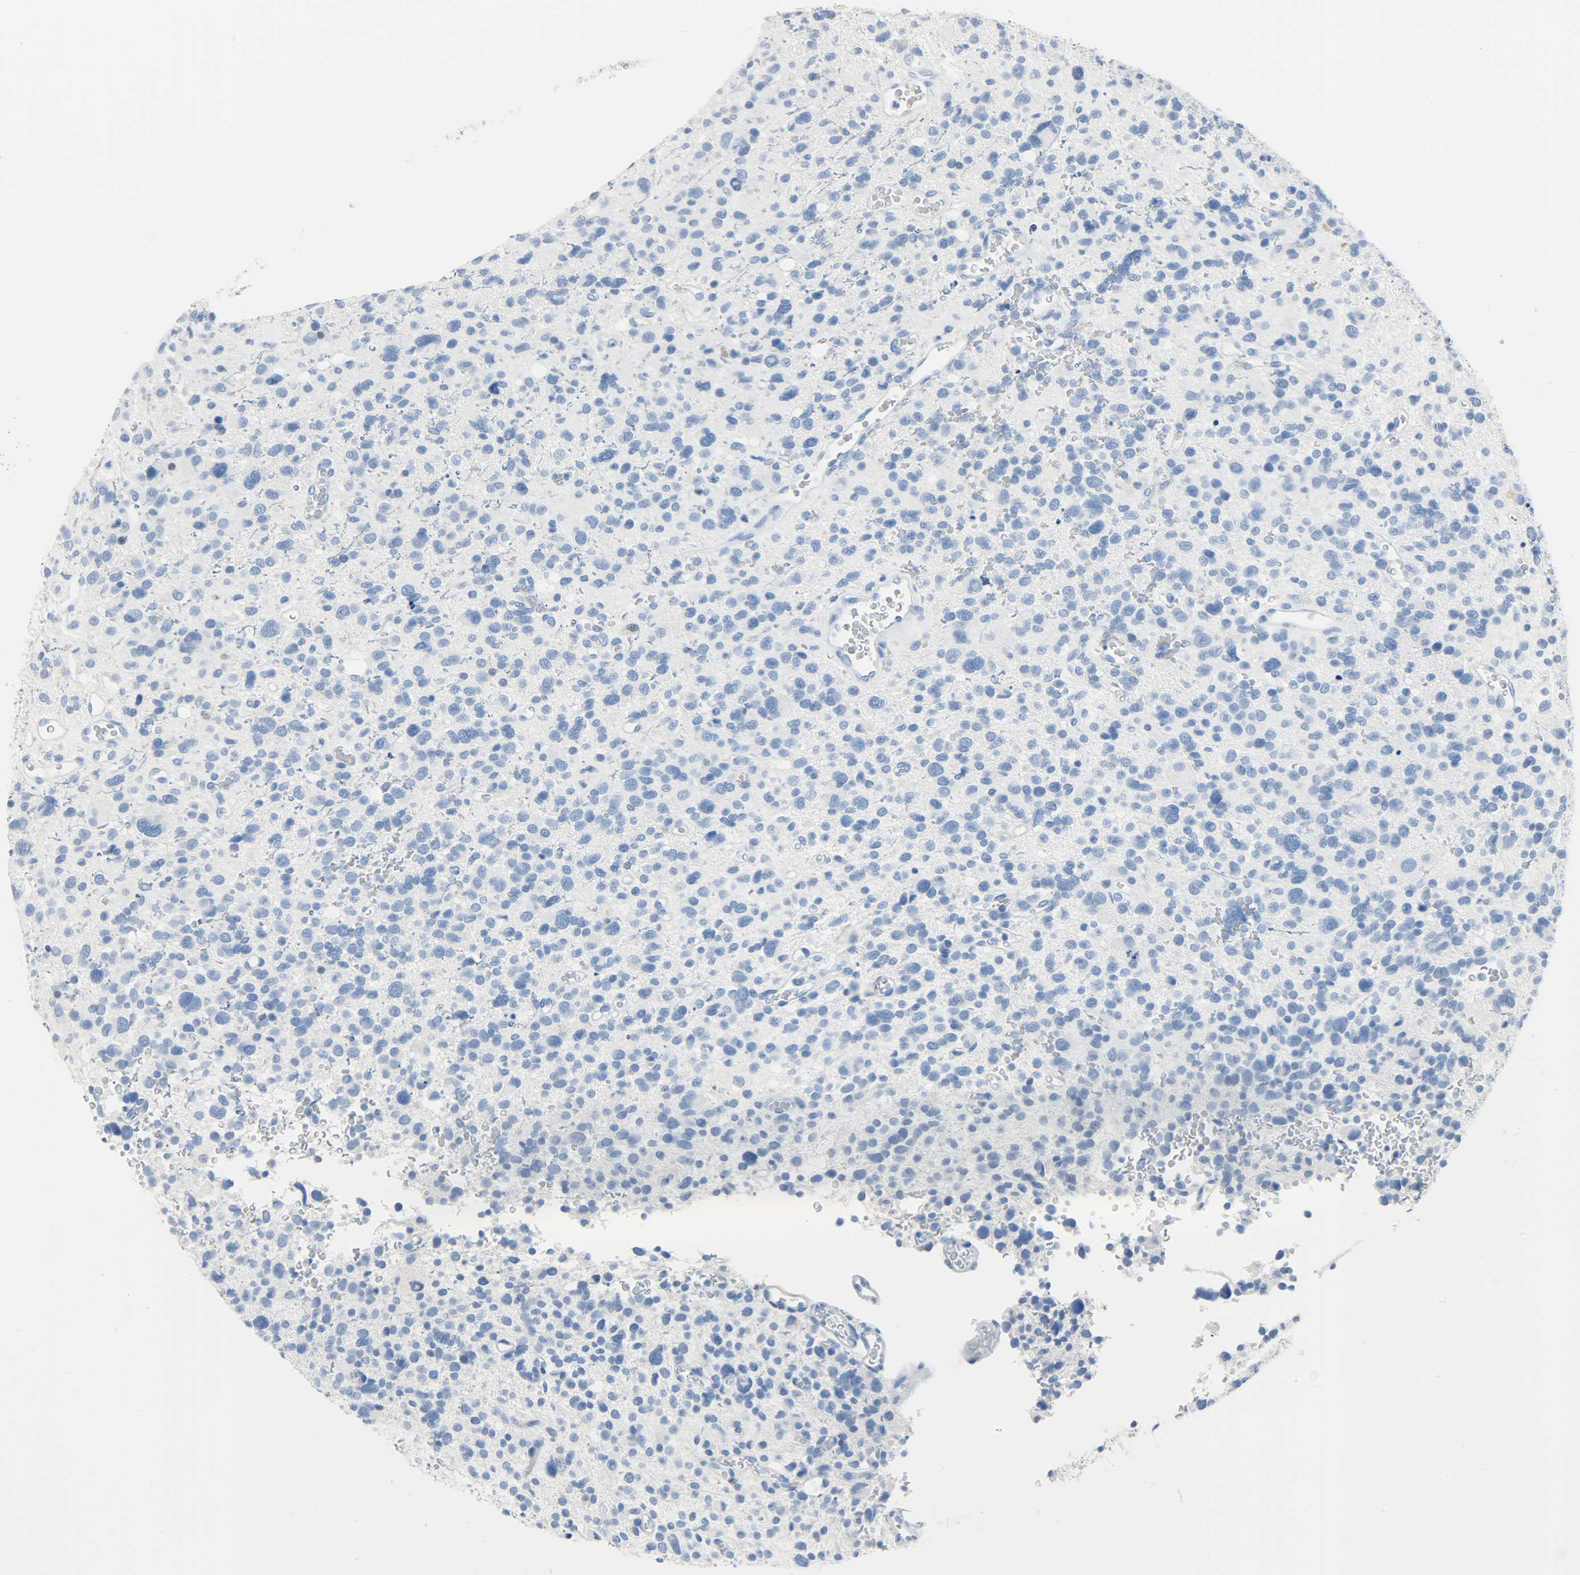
{"staining": {"intensity": "negative", "quantity": "none", "location": "none"}, "tissue": "glioma", "cell_type": "Tumor cells", "image_type": "cancer", "snomed": [{"axis": "morphology", "description": "Glioma, malignant, High grade"}, {"axis": "topography", "description": "Brain"}], "caption": "Glioma was stained to show a protein in brown. There is no significant expression in tumor cells.", "gene": "CA3", "patient": {"sex": "male", "age": 48}}